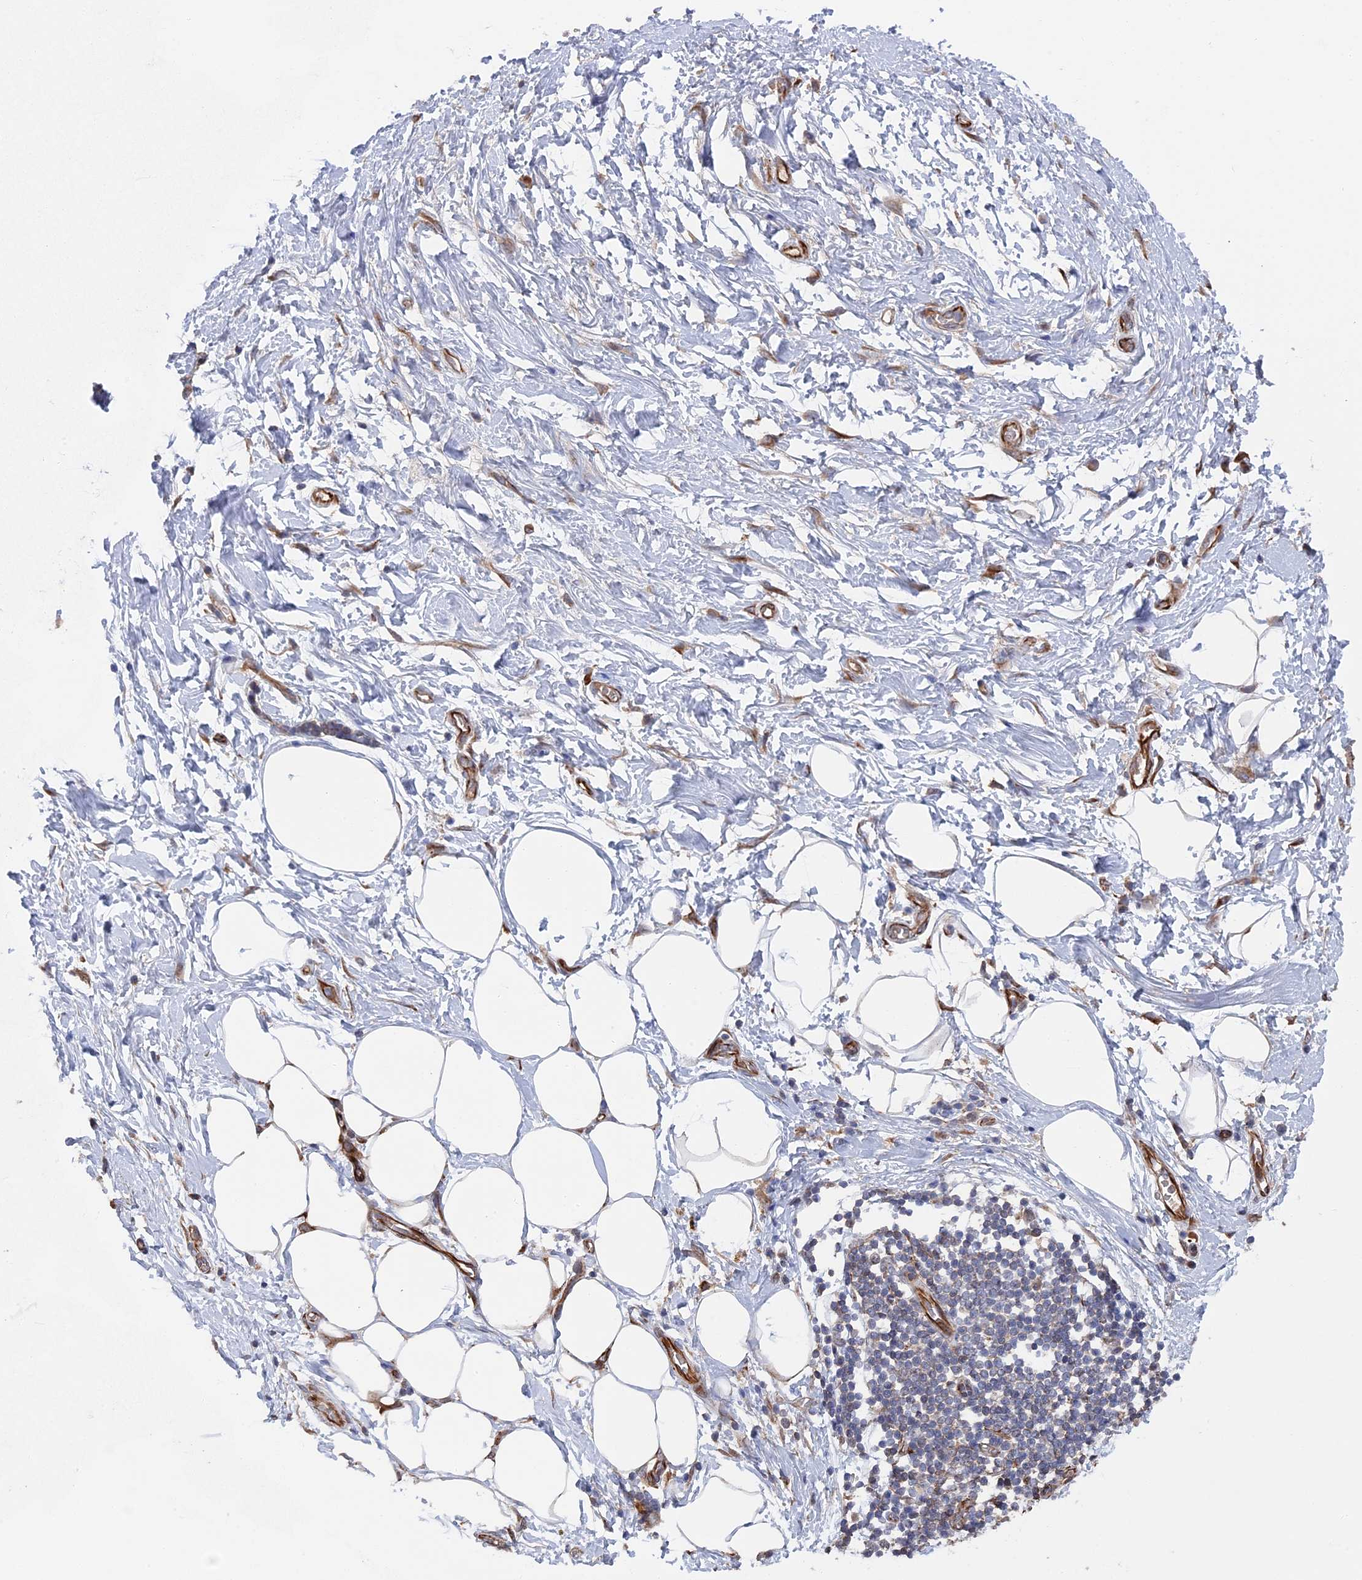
{"staining": {"intensity": "negative", "quantity": "none", "location": "none"}, "tissue": "adipose tissue", "cell_type": "Adipocytes", "image_type": "normal", "snomed": [{"axis": "morphology", "description": "Normal tissue, NOS"}, {"axis": "morphology", "description": "Adenocarcinoma, NOS"}, {"axis": "topography", "description": "Pancreas"}, {"axis": "topography", "description": "Peripheral nerve tissue"}], "caption": "Adipocytes are negative for brown protein staining in normal adipose tissue.", "gene": "SMG9", "patient": {"sex": "male", "age": 59}}